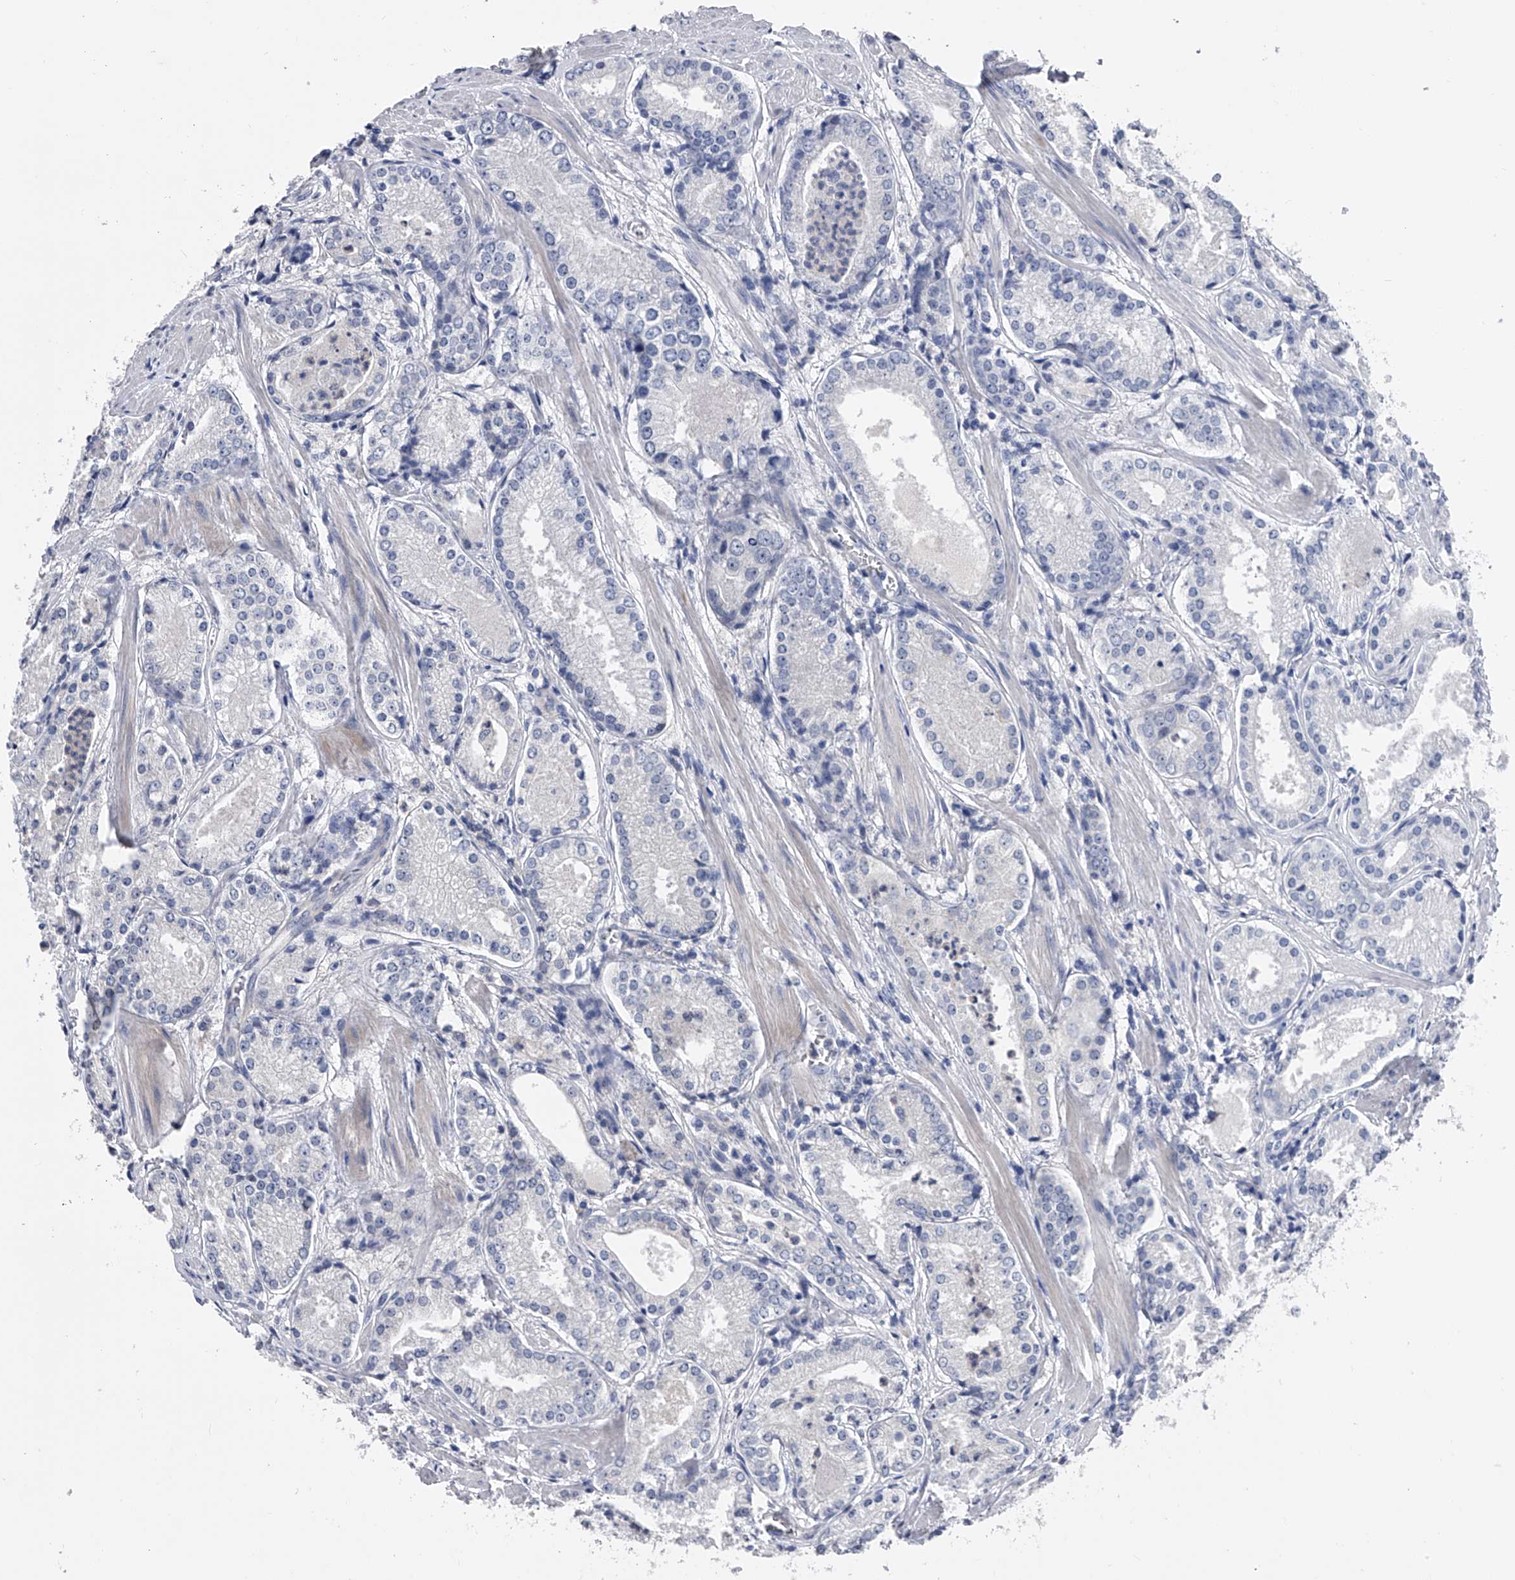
{"staining": {"intensity": "negative", "quantity": "none", "location": "none"}, "tissue": "prostate cancer", "cell_type": "Tumor cells", "image_type": "cancer", "snomed": [{"axis": "morphology", "description": "Adenocarcinoma, Low grade"}, {"axis": "topography", "description": "Prostate"}], "caption": "An immunohistochemistry (IHC) histopathology image of prostate cancer (adenocarcinoma (low-grade)) is shown. There is no staining in tumor cells of prostate cancer (adenocarcinoma (low-grade)). Nuclei are stained in blue.", "gene": "EFCAB7", "patient": {"sex": "male", "age": 54}}